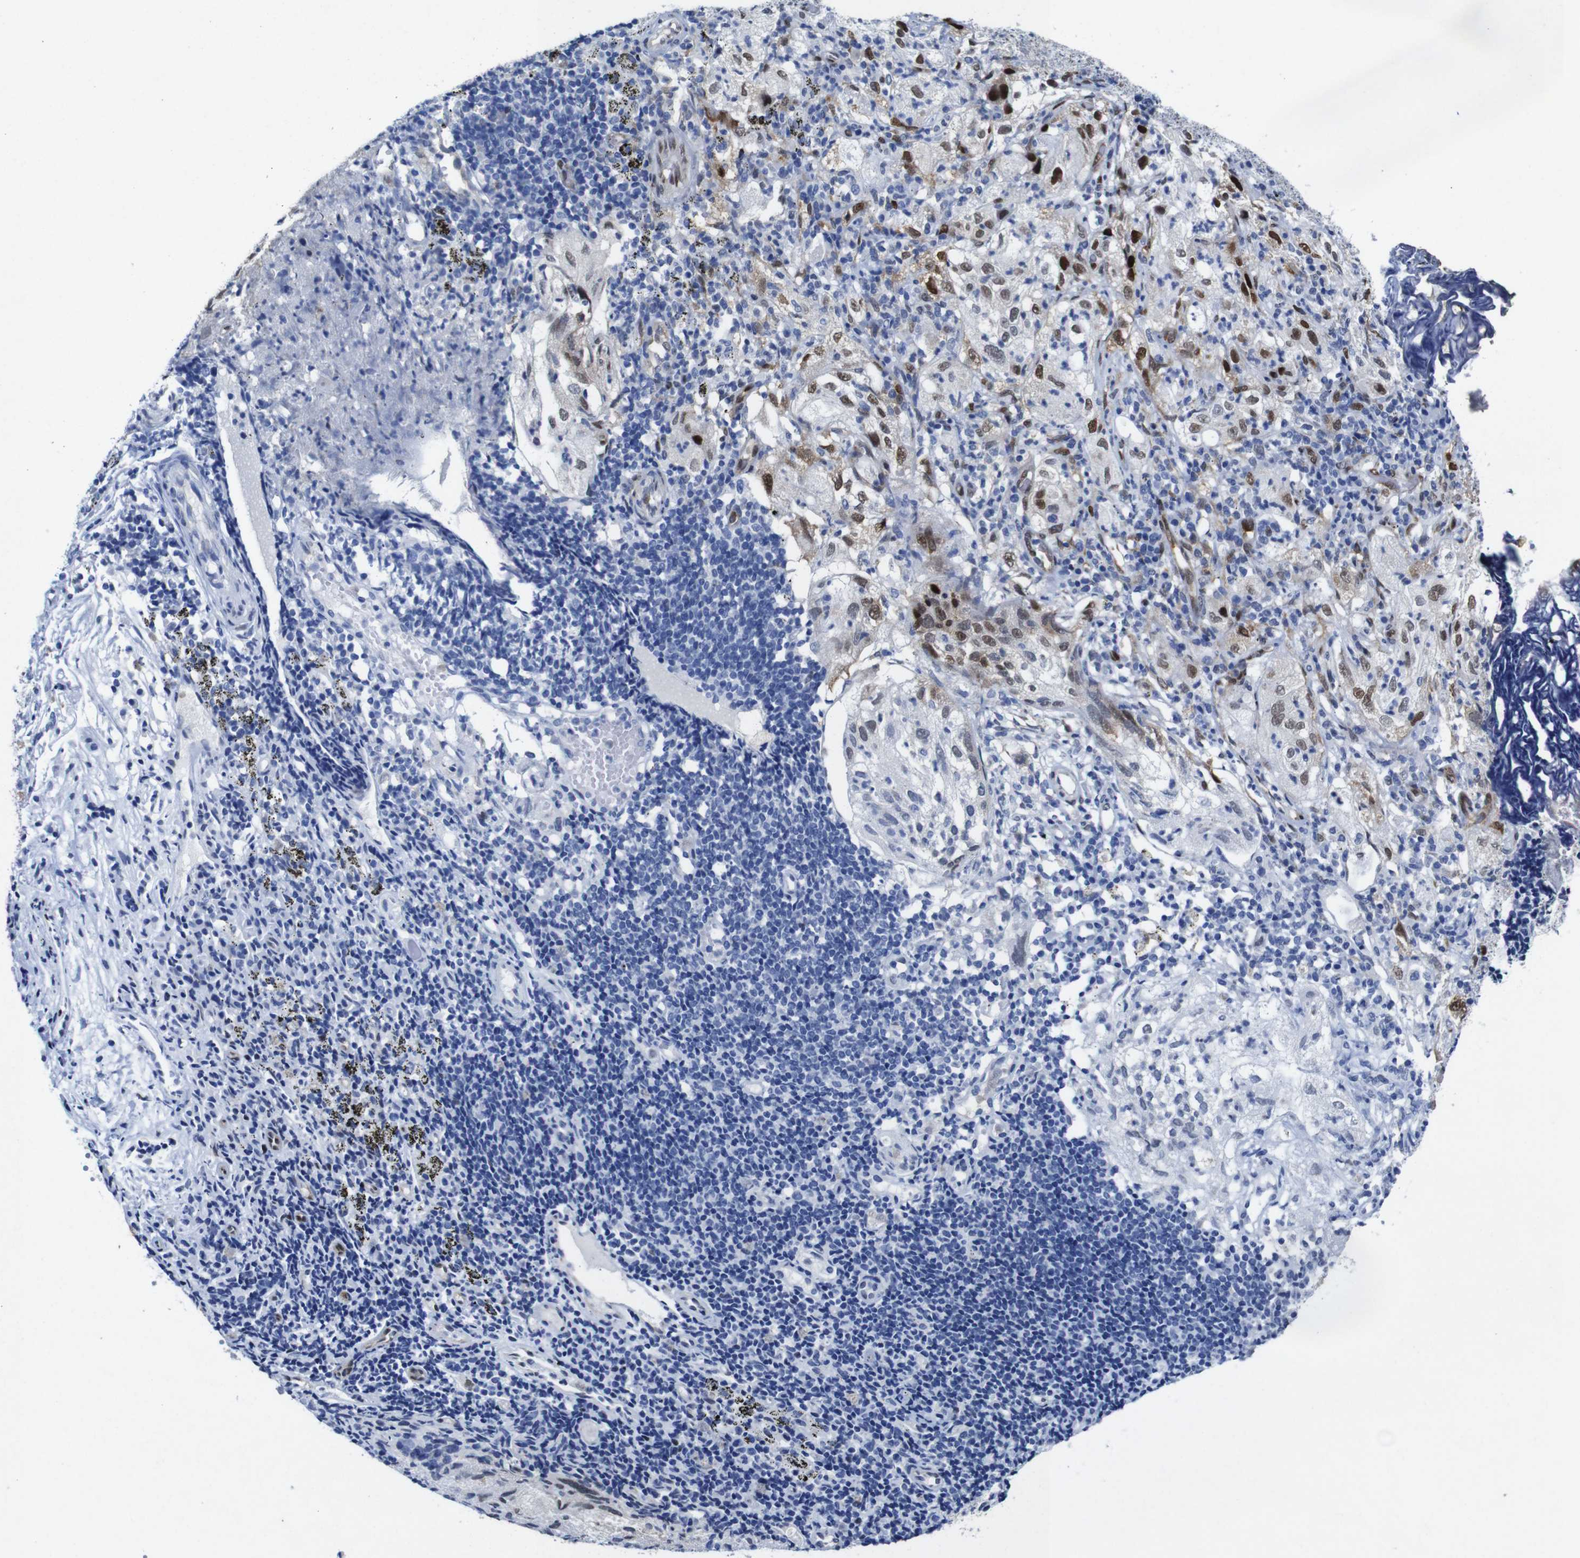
{"staining": {"intensity": "moderate", "quantity": ">75%", "location": "nuclear"}, "tissue": "lung cancer", "cell_type": "Tumor cells", "image_type": "cancer", "snomed": [{"axis": "morphology", "description": "Inflammation, NOS"}, {"axis": "morphology", "description": "Squamous cell carcinoma, NOS"}, {"axis": "topography", "description": "Lymph node"}, {"axis": "topography", "description": "Soft tissue"}, {"axis": "topography", "description": "Lung"}], "caption": "The immunohistochemical stain labels moderate nuclear expression in tumor cells of lung cancer tissue.", "gene": "FOSL2", "patient": {"sex": "male", "age": 66}}